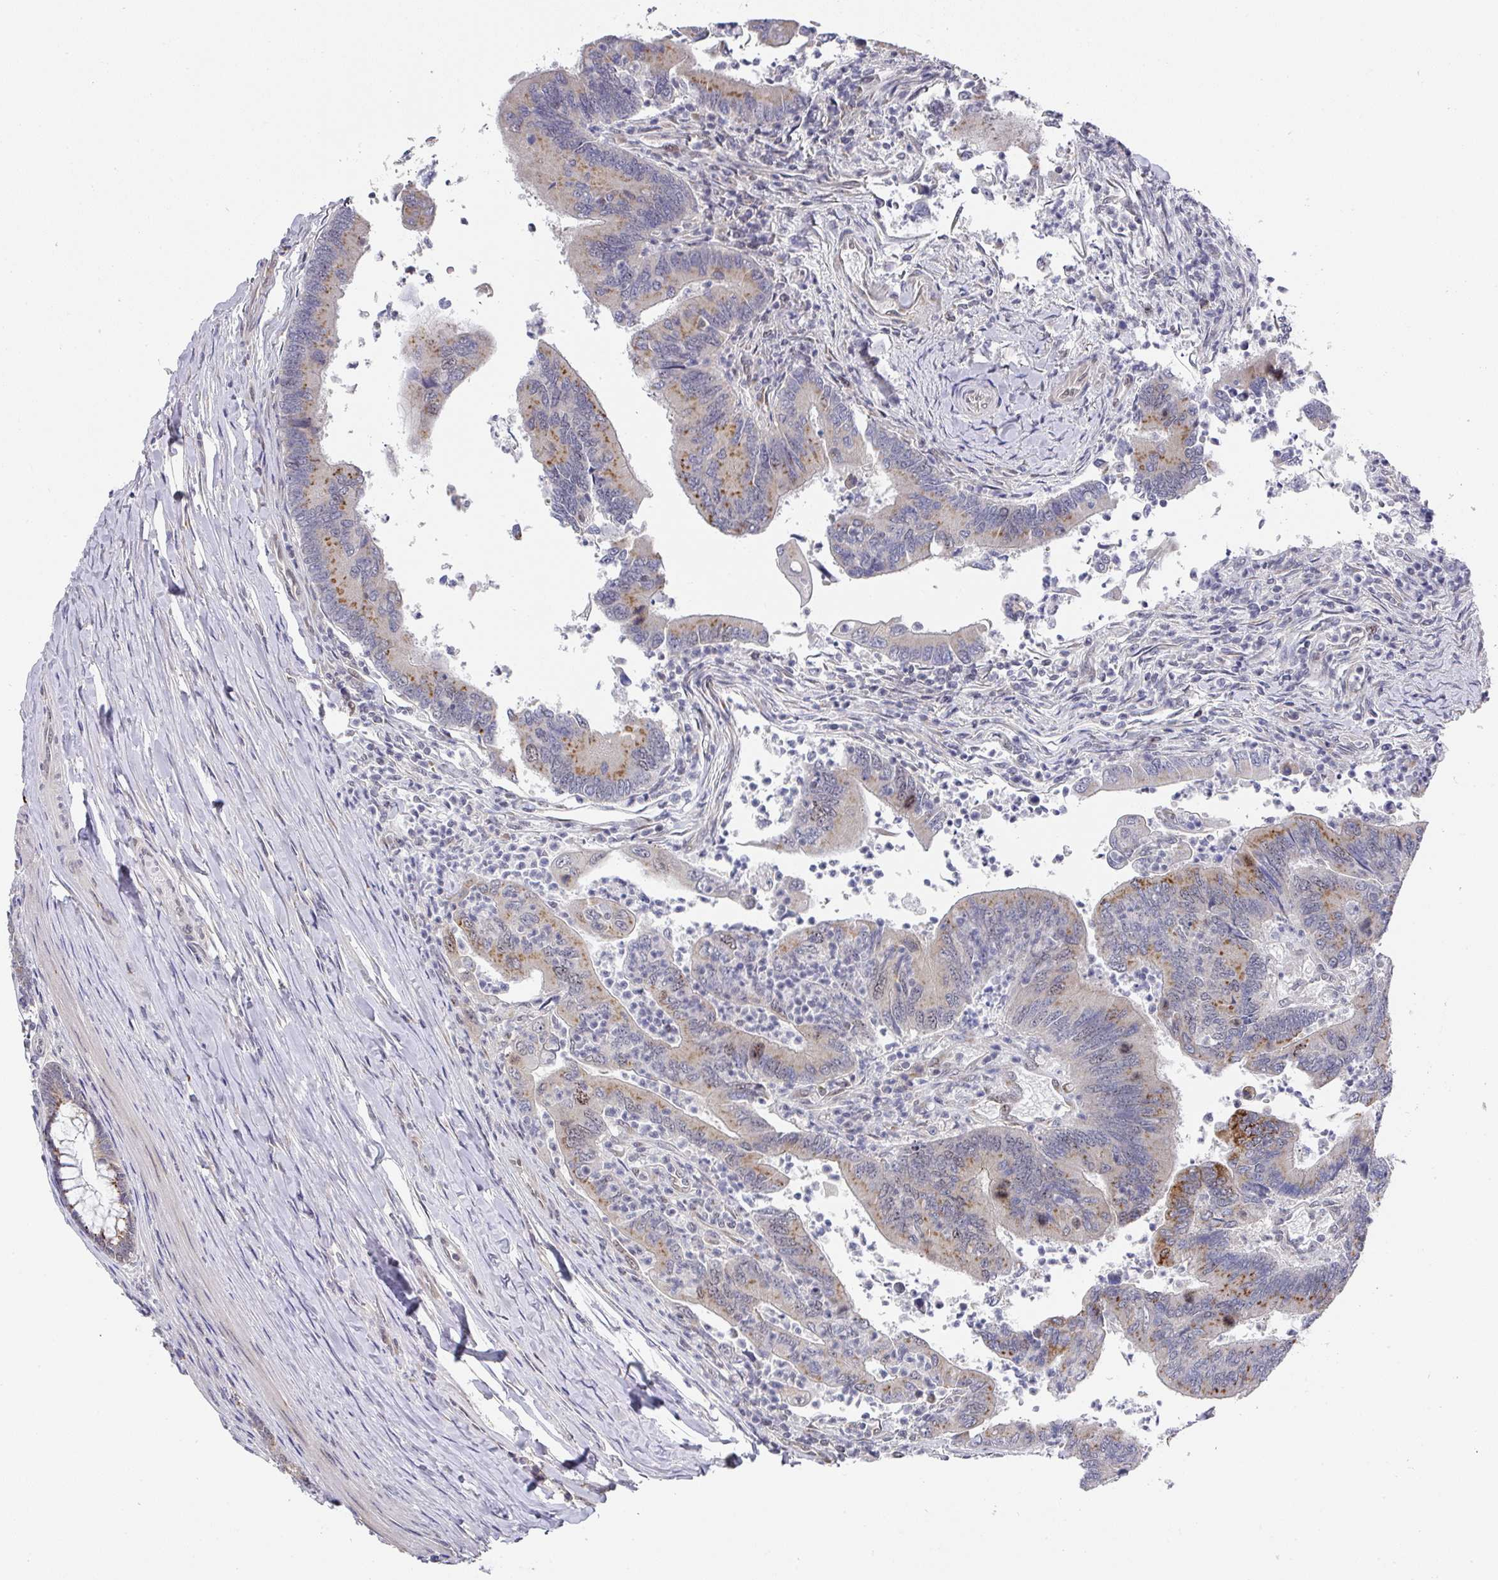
{"staining": {"intensity": "moderate", "quantity": "25%-75%", "location": "cytoplasmic/membranous"}, "tissue": "colorectal cancer", "cell_type": "Tumor cells", "image_type": "cancer", "snomed": [{"axis": "morphology", "description": "Adenocarcinoma, NOS"}, {"axis": "topography", "description": "Colon"}], "caption": "Colorectal cancer (adenocarcinoma) was stained to show a protein in brown. There is medium levels of moderate cytoplasmic/membranous expression in about 25%-75% of tumor cells.", "gene": "C18orf25", "patient": {"sex": "female", "age": 67}}